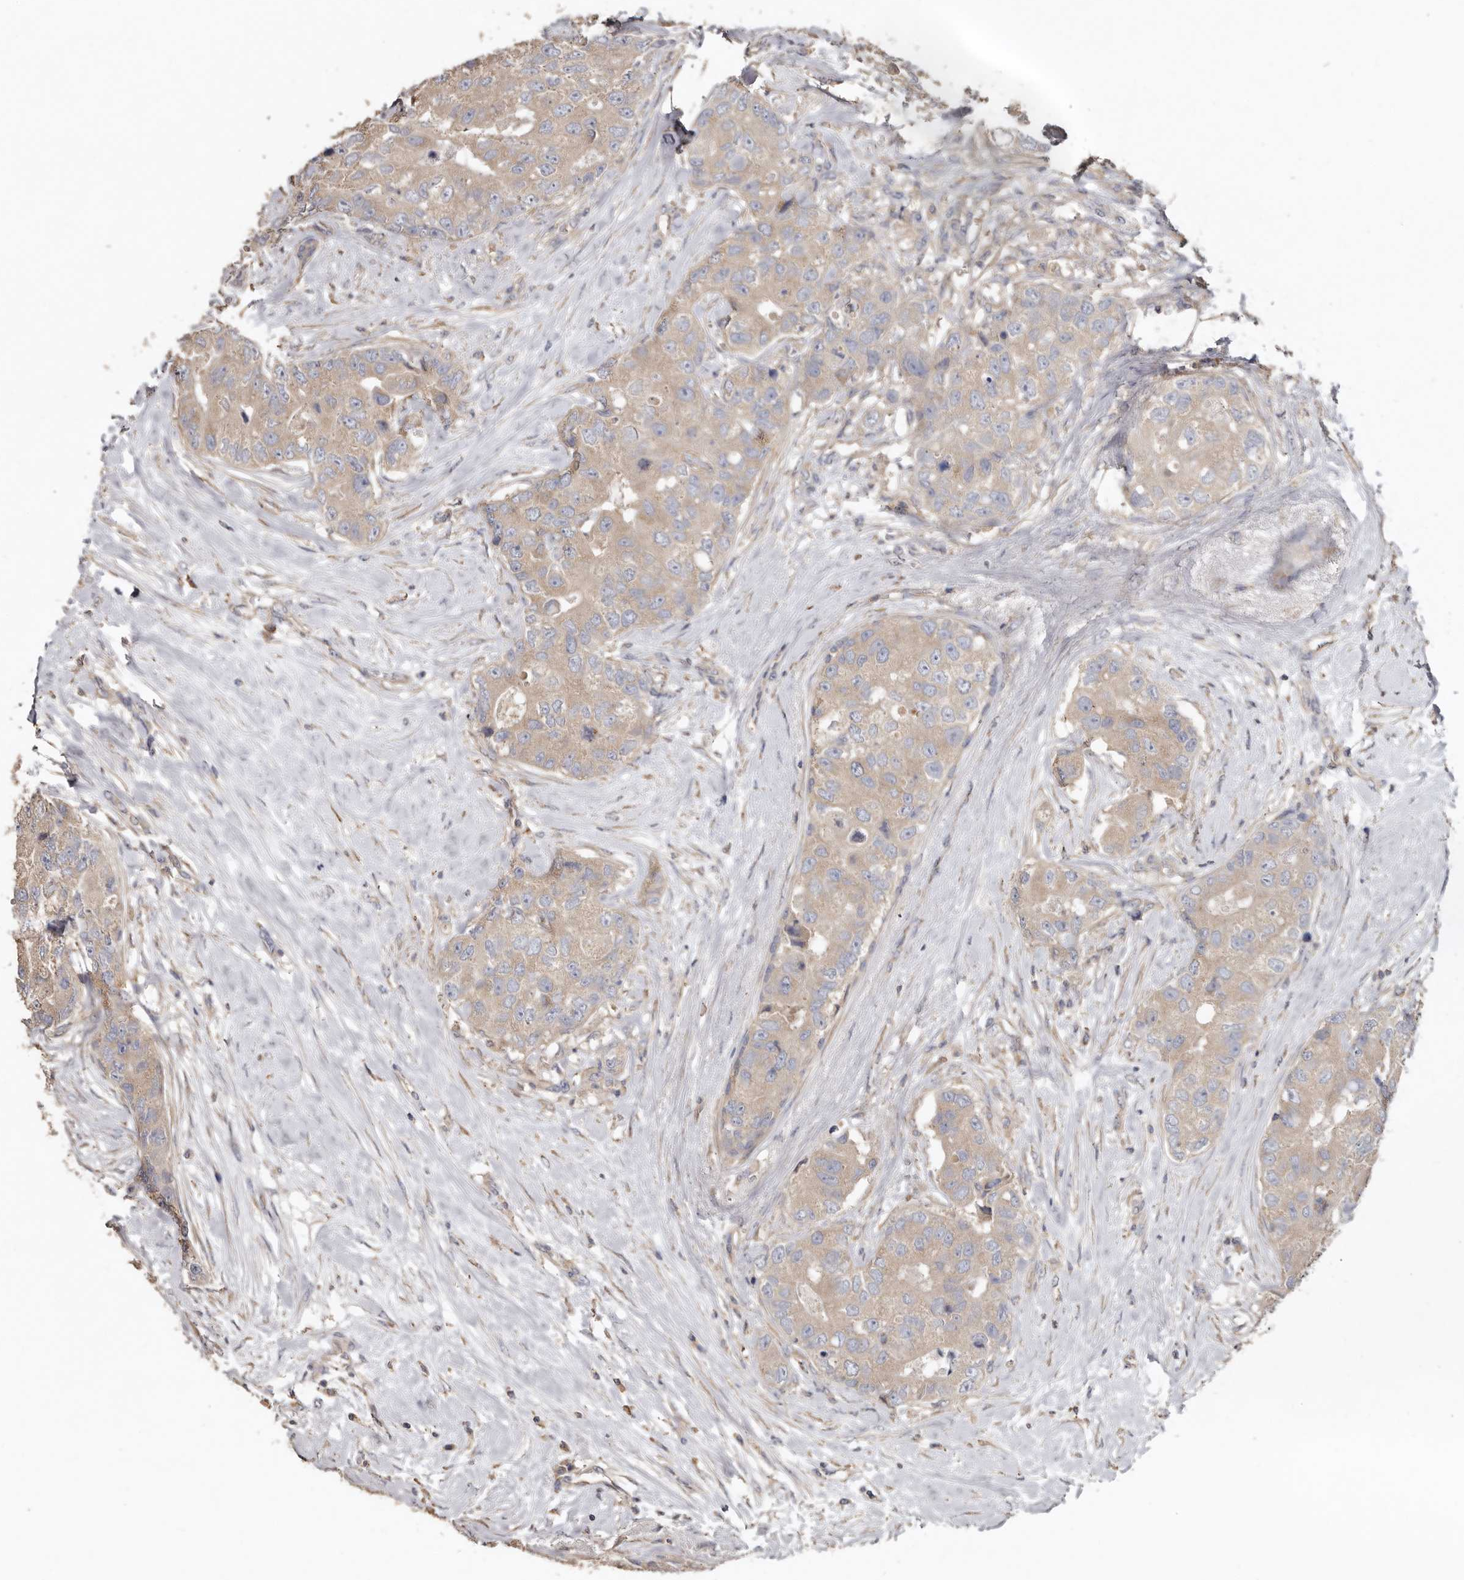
{"staining": {"intensity": "weak", "quantity": ">75%", "location": "cytoplasmic/membranous"}, "tissue": "breast cancer", "cell_type": "Tumor cells", "image_type": "cancer", "snomed": [{"axis": "morphology", "description": "Duct carcinoma"}, {"axis": "topography", "description": "Breast"}], "caption": "Breast intraductal carcinoma was stained to show a protein in brown. There is low levels of weak cytoplasmic/membranous expression in about >75% of tumor cells.", "gene": "FLCN", "patient": {"sex": "female", "age": 62}}